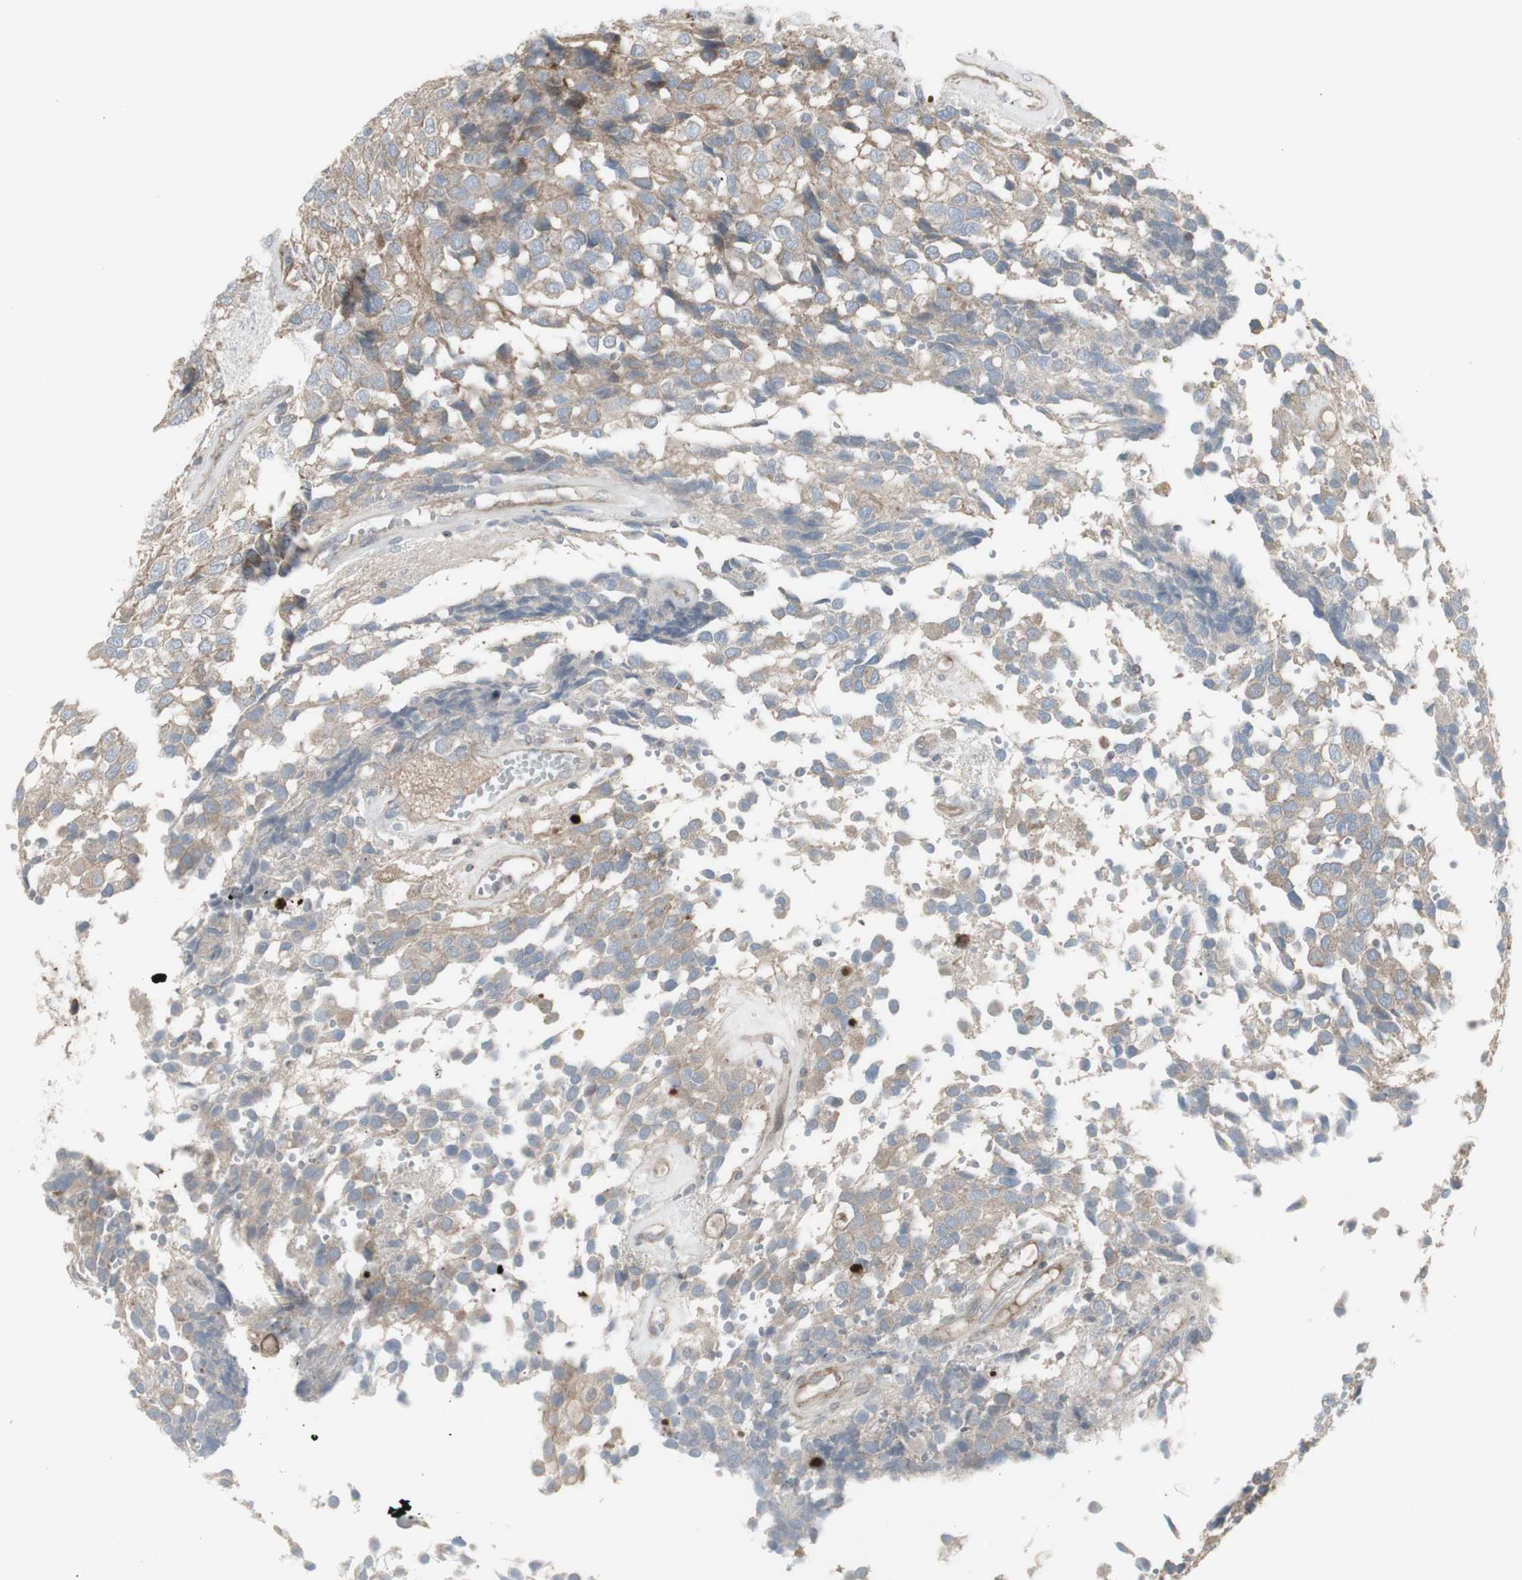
{"staining": {"intensity": "moderate", "quantity": "25%-75%", "location": "cytoplasmic/membranous"}, "tissue": "glioma", "cell_type": "Tumor cells", "image_type": "cancer", "snomed": [{"axis": "morphology", "description": "Glioma, malignant, High grade"}, {"axis": "topography", "description": "Brain"}], "caption": "Protein positivity by immunohistochemistry (IHC) demonstrates moderate cytoplasmic/membranous staining in about 25%-75% of tumor cells in glioma.", "gene": "GALNT6", "patient": {"sex": "male", "age": 32}}